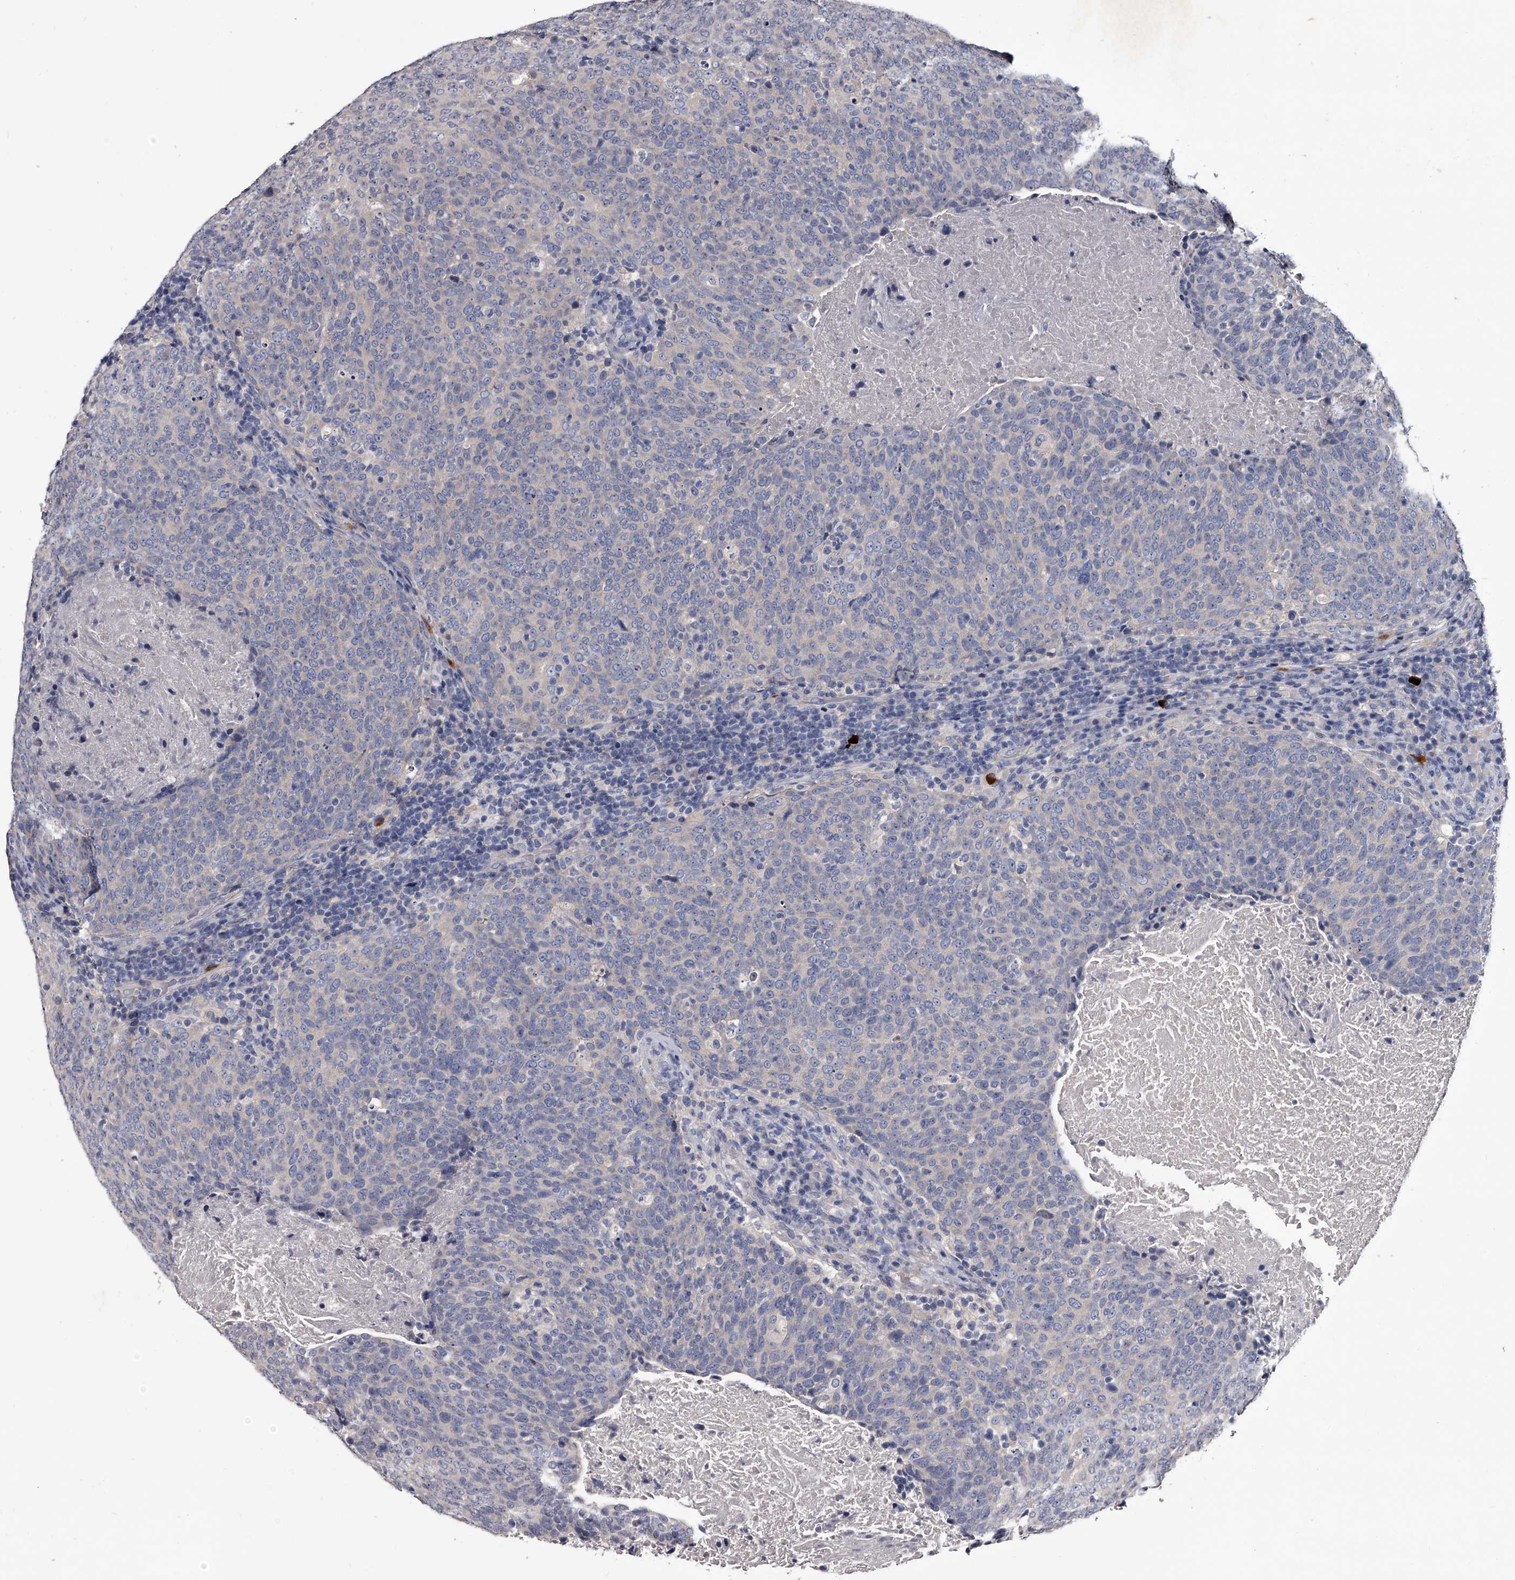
{"staining": {"intensity": "negative", "quantity": "none", "location": "none"}, "tissue": "head and neck cancer", "cell_type": "Tumor cells", "image_type": "cancer", "snomed": [{"axis": "morphology", "description": "Squamous cell carcinoma, NOS"}, {"axis": "morphology", "description": "Squamous cell carcinoma, metastatic, NOS"}, {"axis": "topography", "description": "Lymph node"}, {"axis": "topography", "description": "Head-Neck"}], "caption": "Immunohistochemical staining of human metastatic squamous cell carcinoma (head and neck) displays no significant positivity in tumor cells.", "gene": "GAPVD1", "patient": {"sex": "male", "age": 62}}